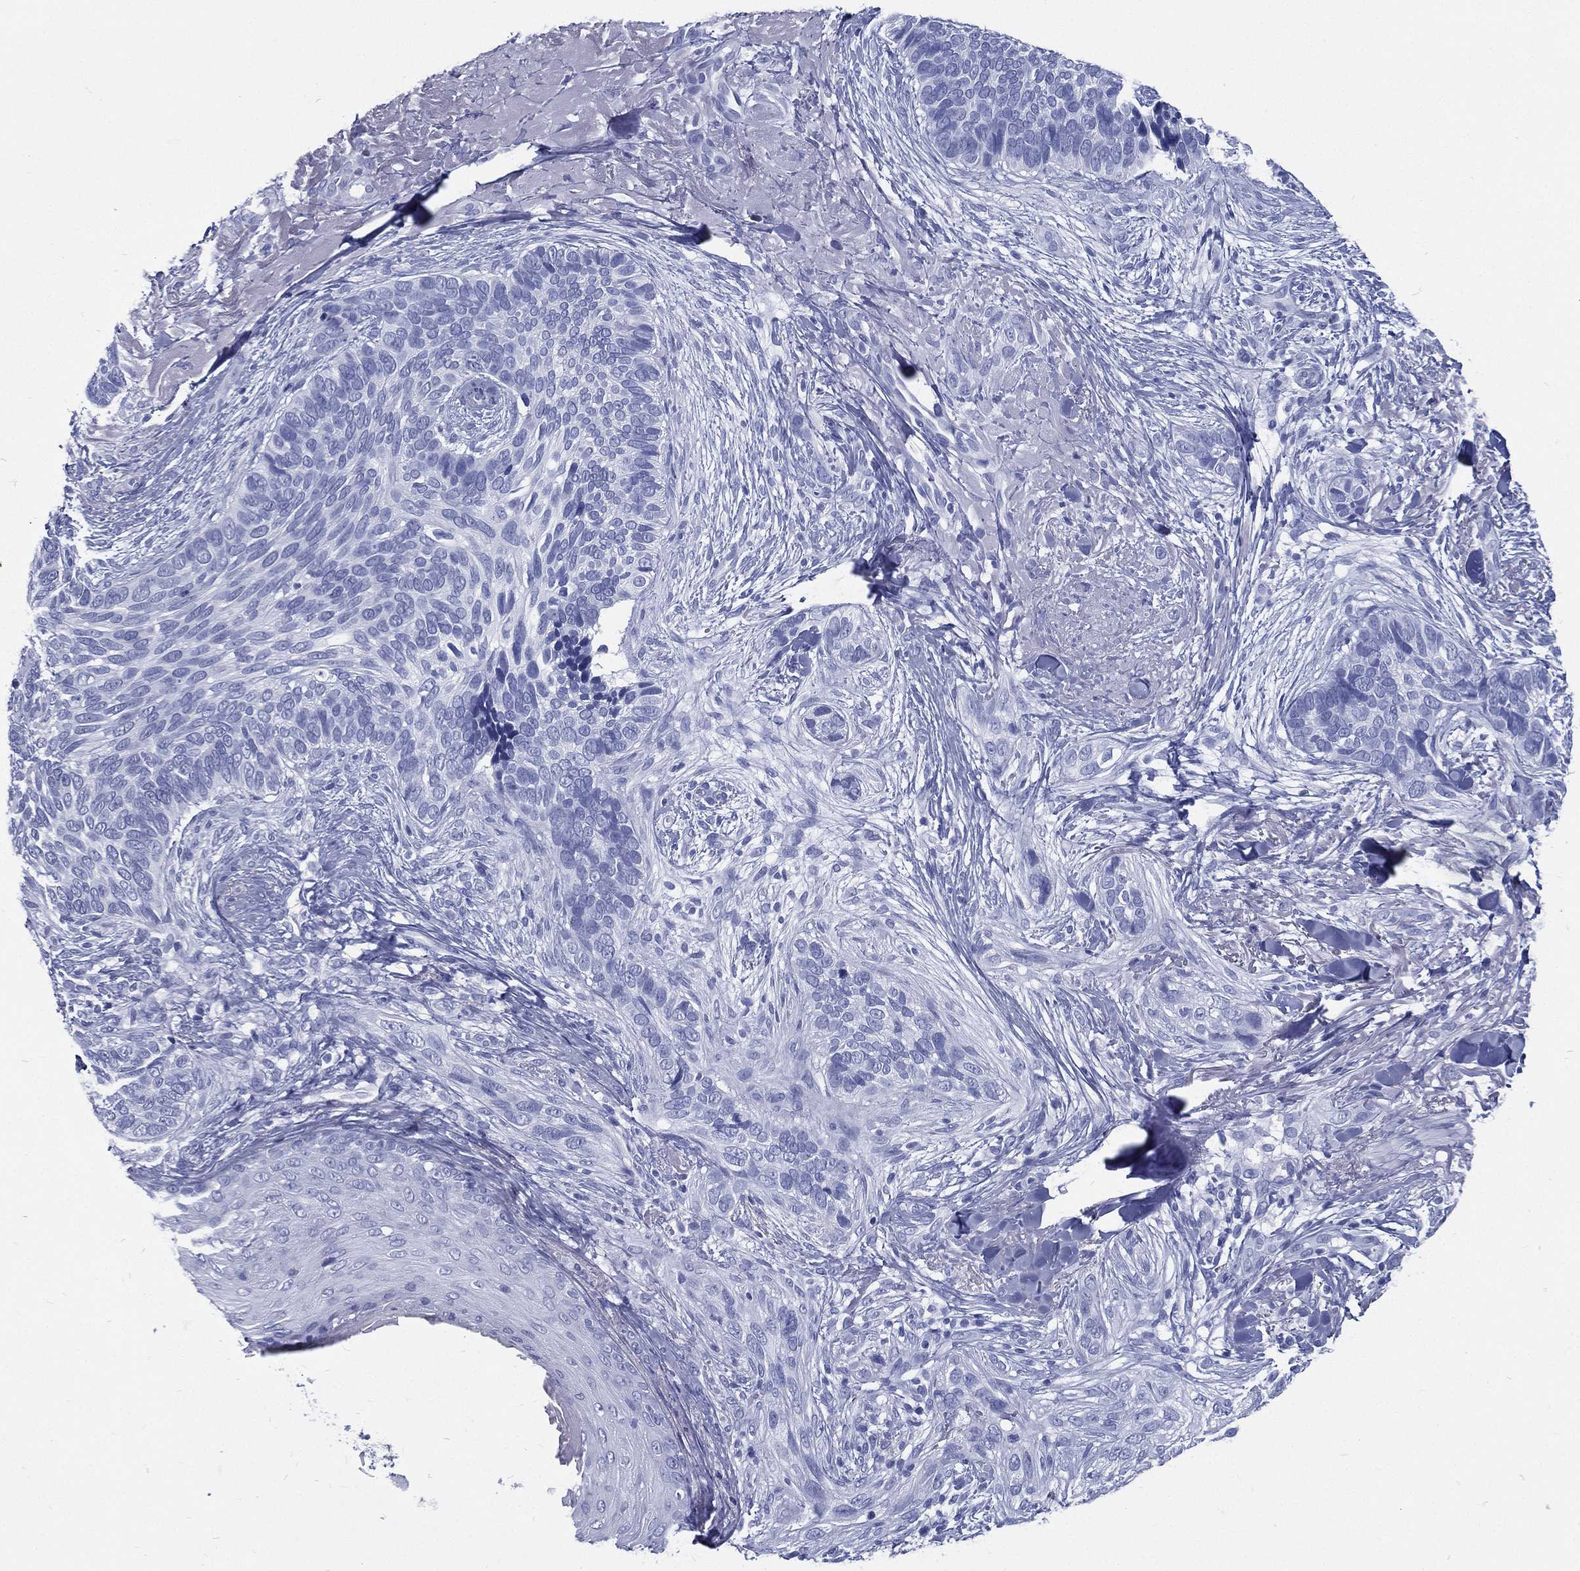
{"staining": {"intensity": "negative", "quantity": "none", "location": "none"}, "tissue": "skin cancer", "cell_type": "Tumor cells", "image_type": "cancer", "snomed": [{"axis": "morphology", "description": "Basal cell carcinoma"}, {"axis": "topography", "description": "Skin"}], "caption": "Skin basal cell carcinoma stained for a protein using immunohistochemistry shows no positivity tumor cells.", "gene": "RSPH4A", "patient": {"sex": "male", "age": 91}}